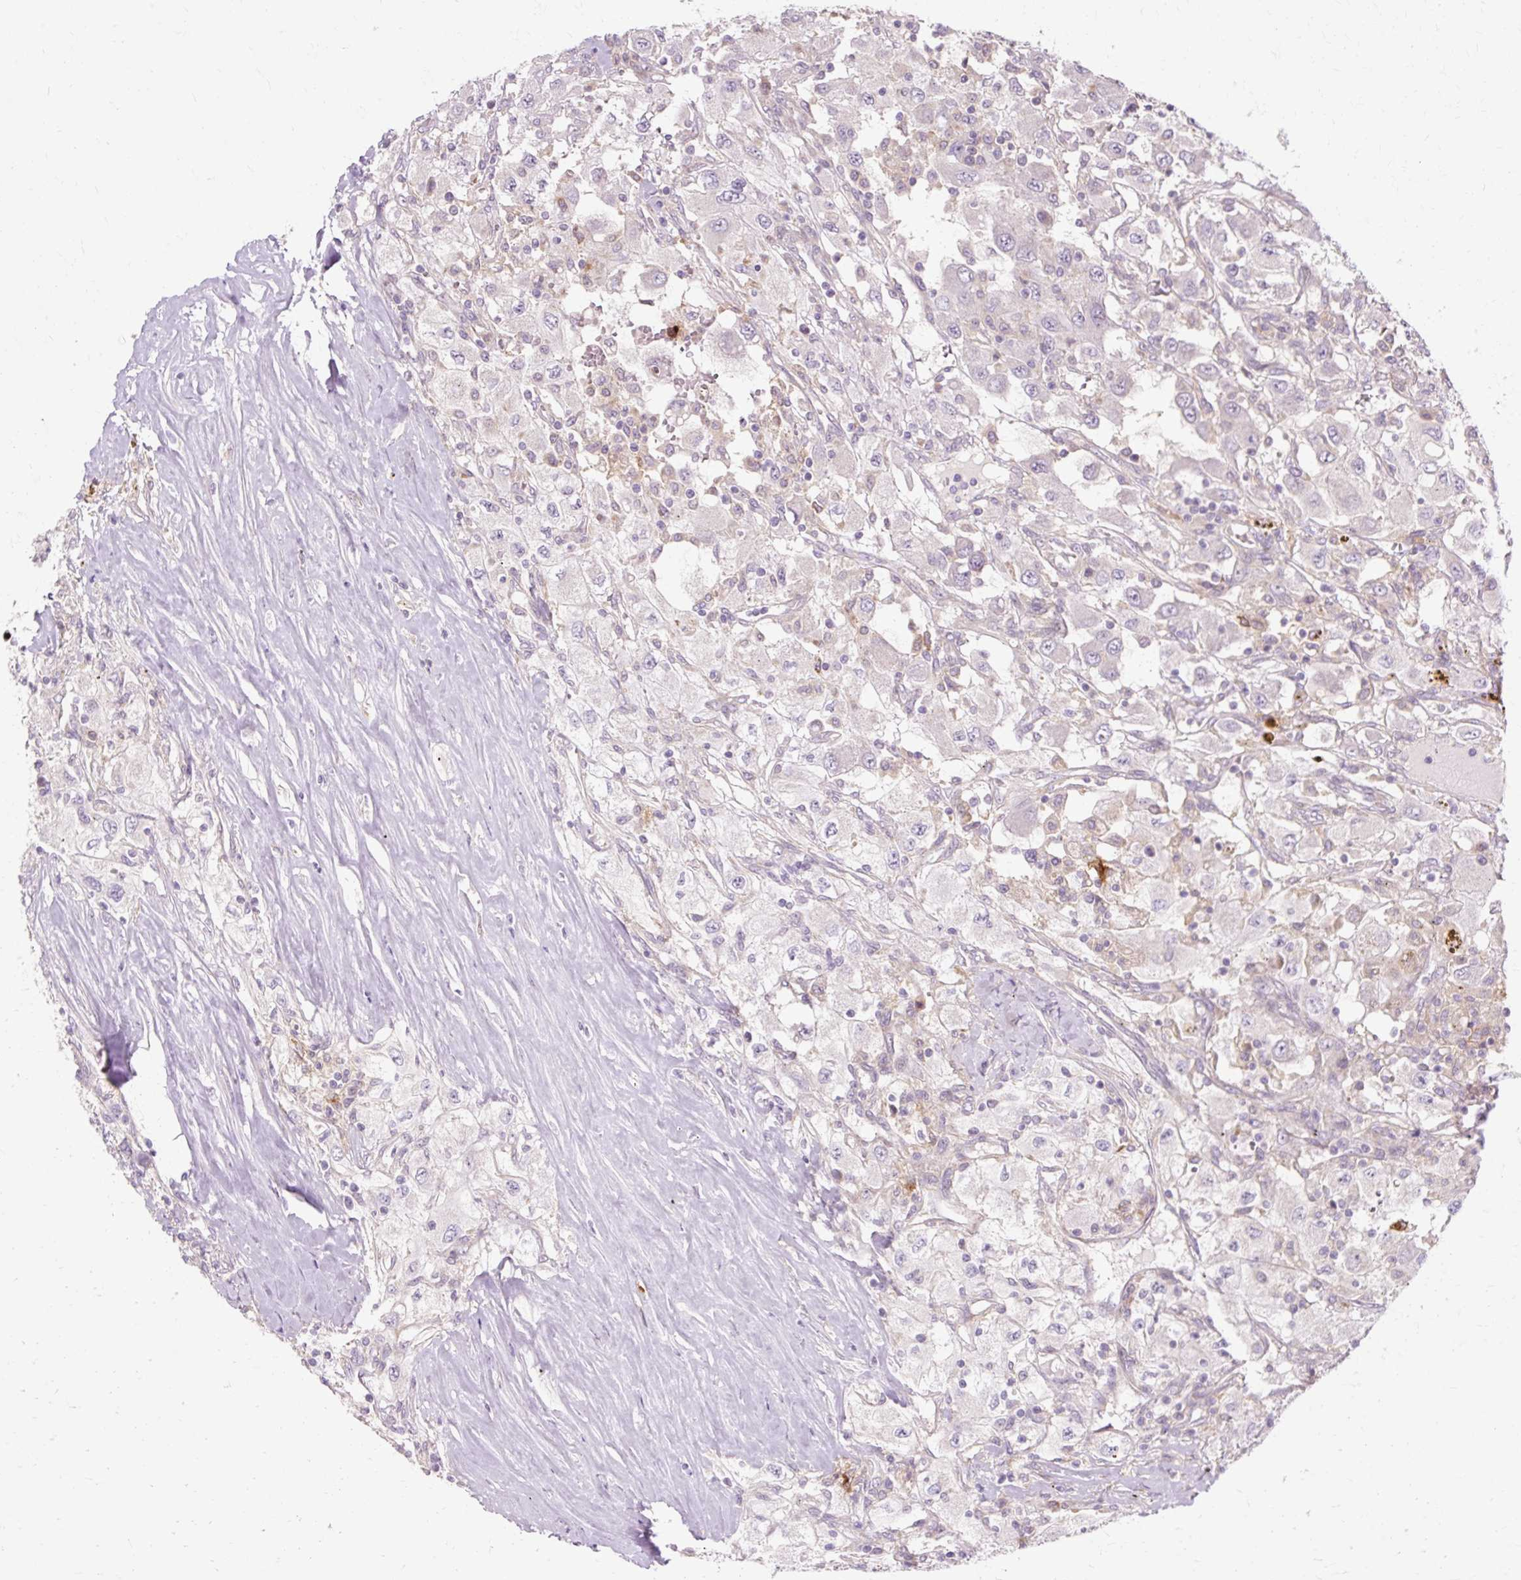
{"staining": {"intensity": "negative", "quantity": "none", "location": "none"}, "tissue": "renal cancer", "cell_type": "Tumor cells", "image_type": "cancer", "snomed": [{"axis": "morphology", "description": "Adenocarcinoma, NOS"}, {"axis": "topography", "description": "Kidney"}], "caption": "Immunohistochemical staining of human renal cancer exhibits no significant staining in tumor cells.", "gene": "GEMIN2", "patient": {"sex": "female", "age": 67}}